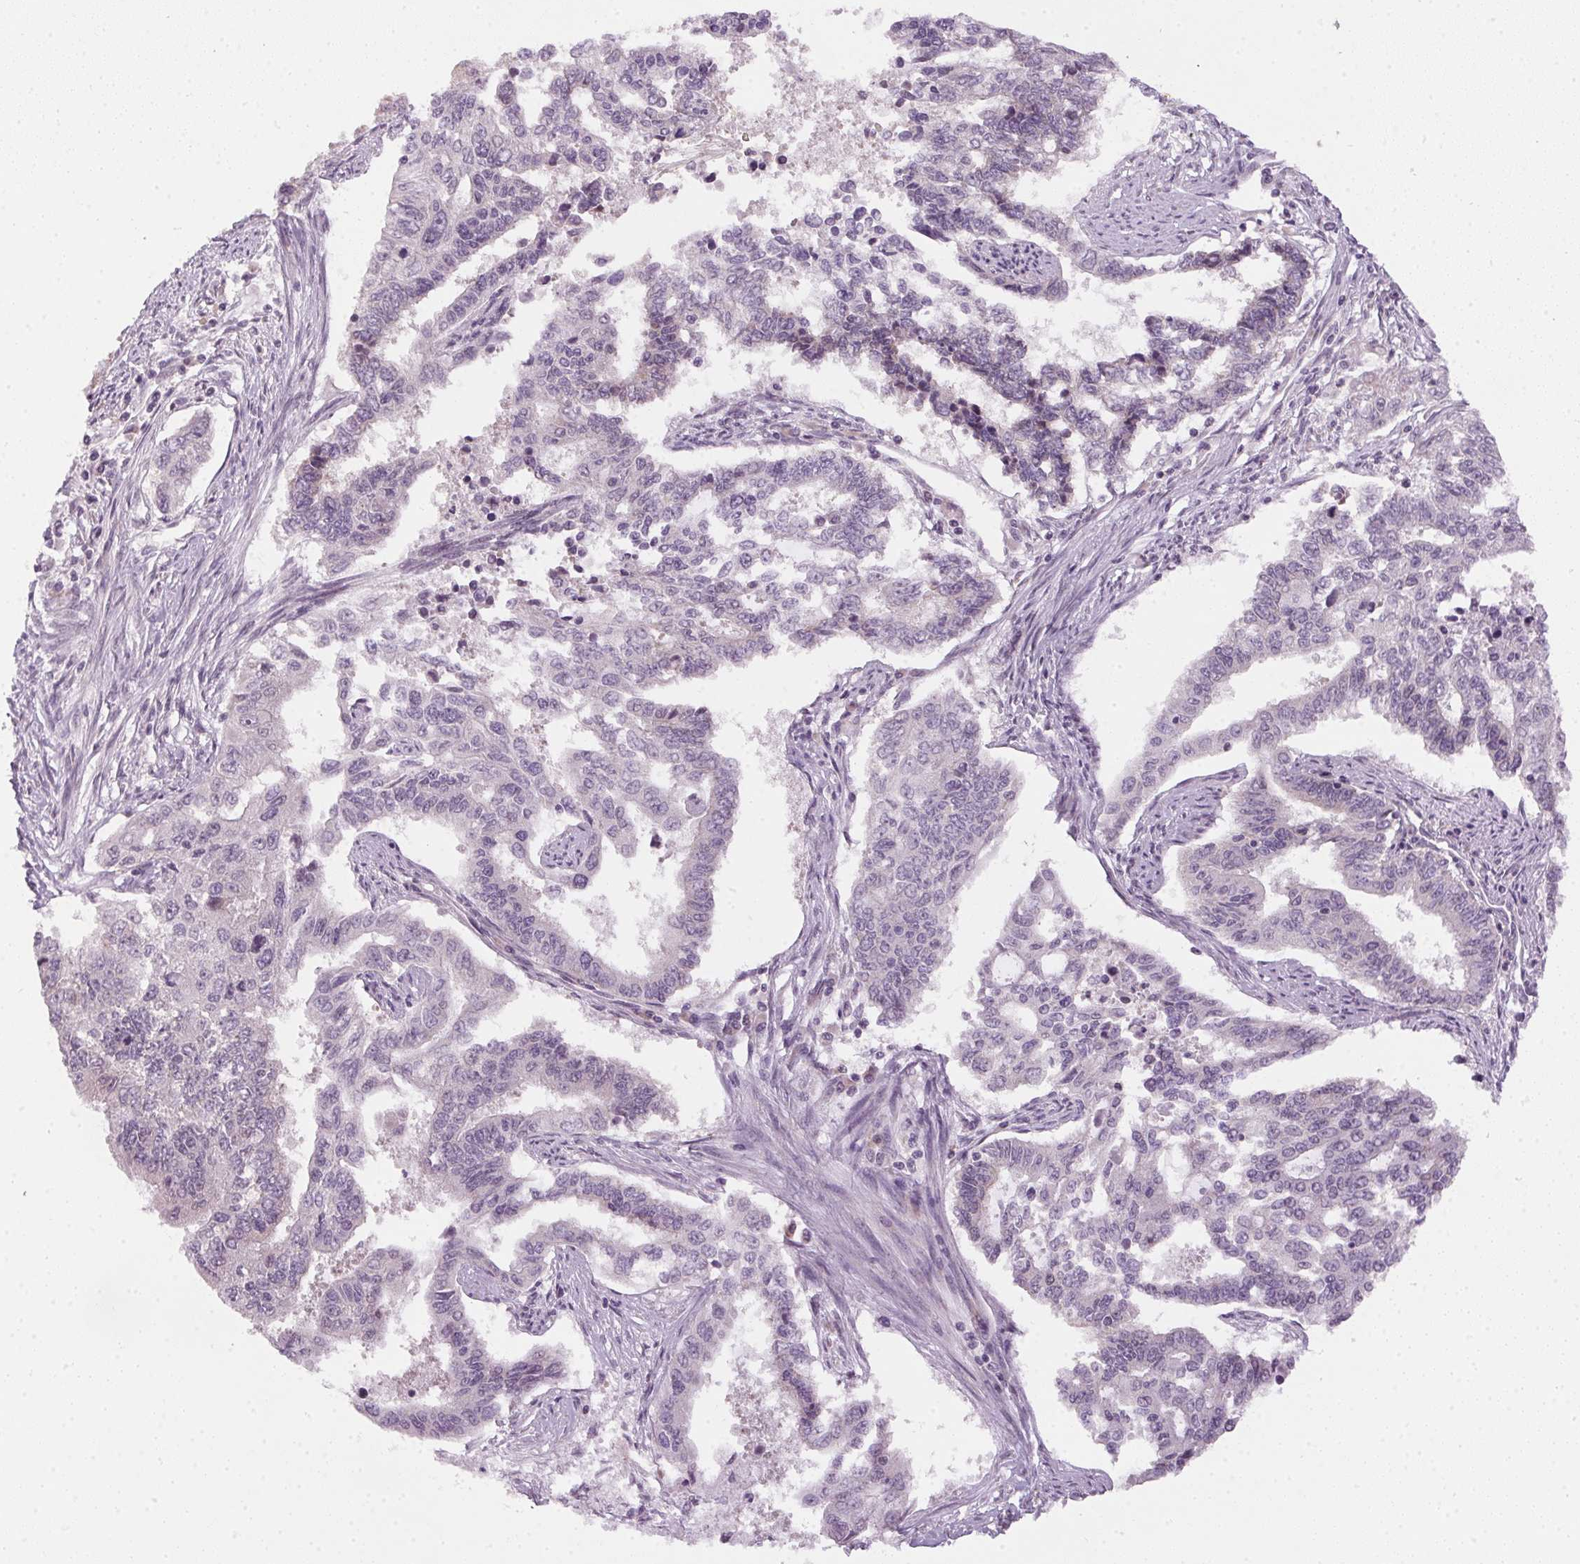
{"staining": {"intensity": "negative", "quantity": "none", "location": "none"}, "tissue": "endometrial cancer", "cell_type": "Tumor cells", "image_type": "cancer", "snomed": [{"axis": "morphology", "description": "Adenocarcinoma, NOS"}, {"axis": "topography", "description": "Uterus"}], "caption": "Immunohistochemistry (IHC) photomicrograph of neoplastic tissue: human endometrial cancer stained with DAB (3,3'-diaminobenzidine) demonstrates no significant protein positivity in tumor cells.", "gene": "SPACA9", "patient": {"sex": "female", "age": 59}}